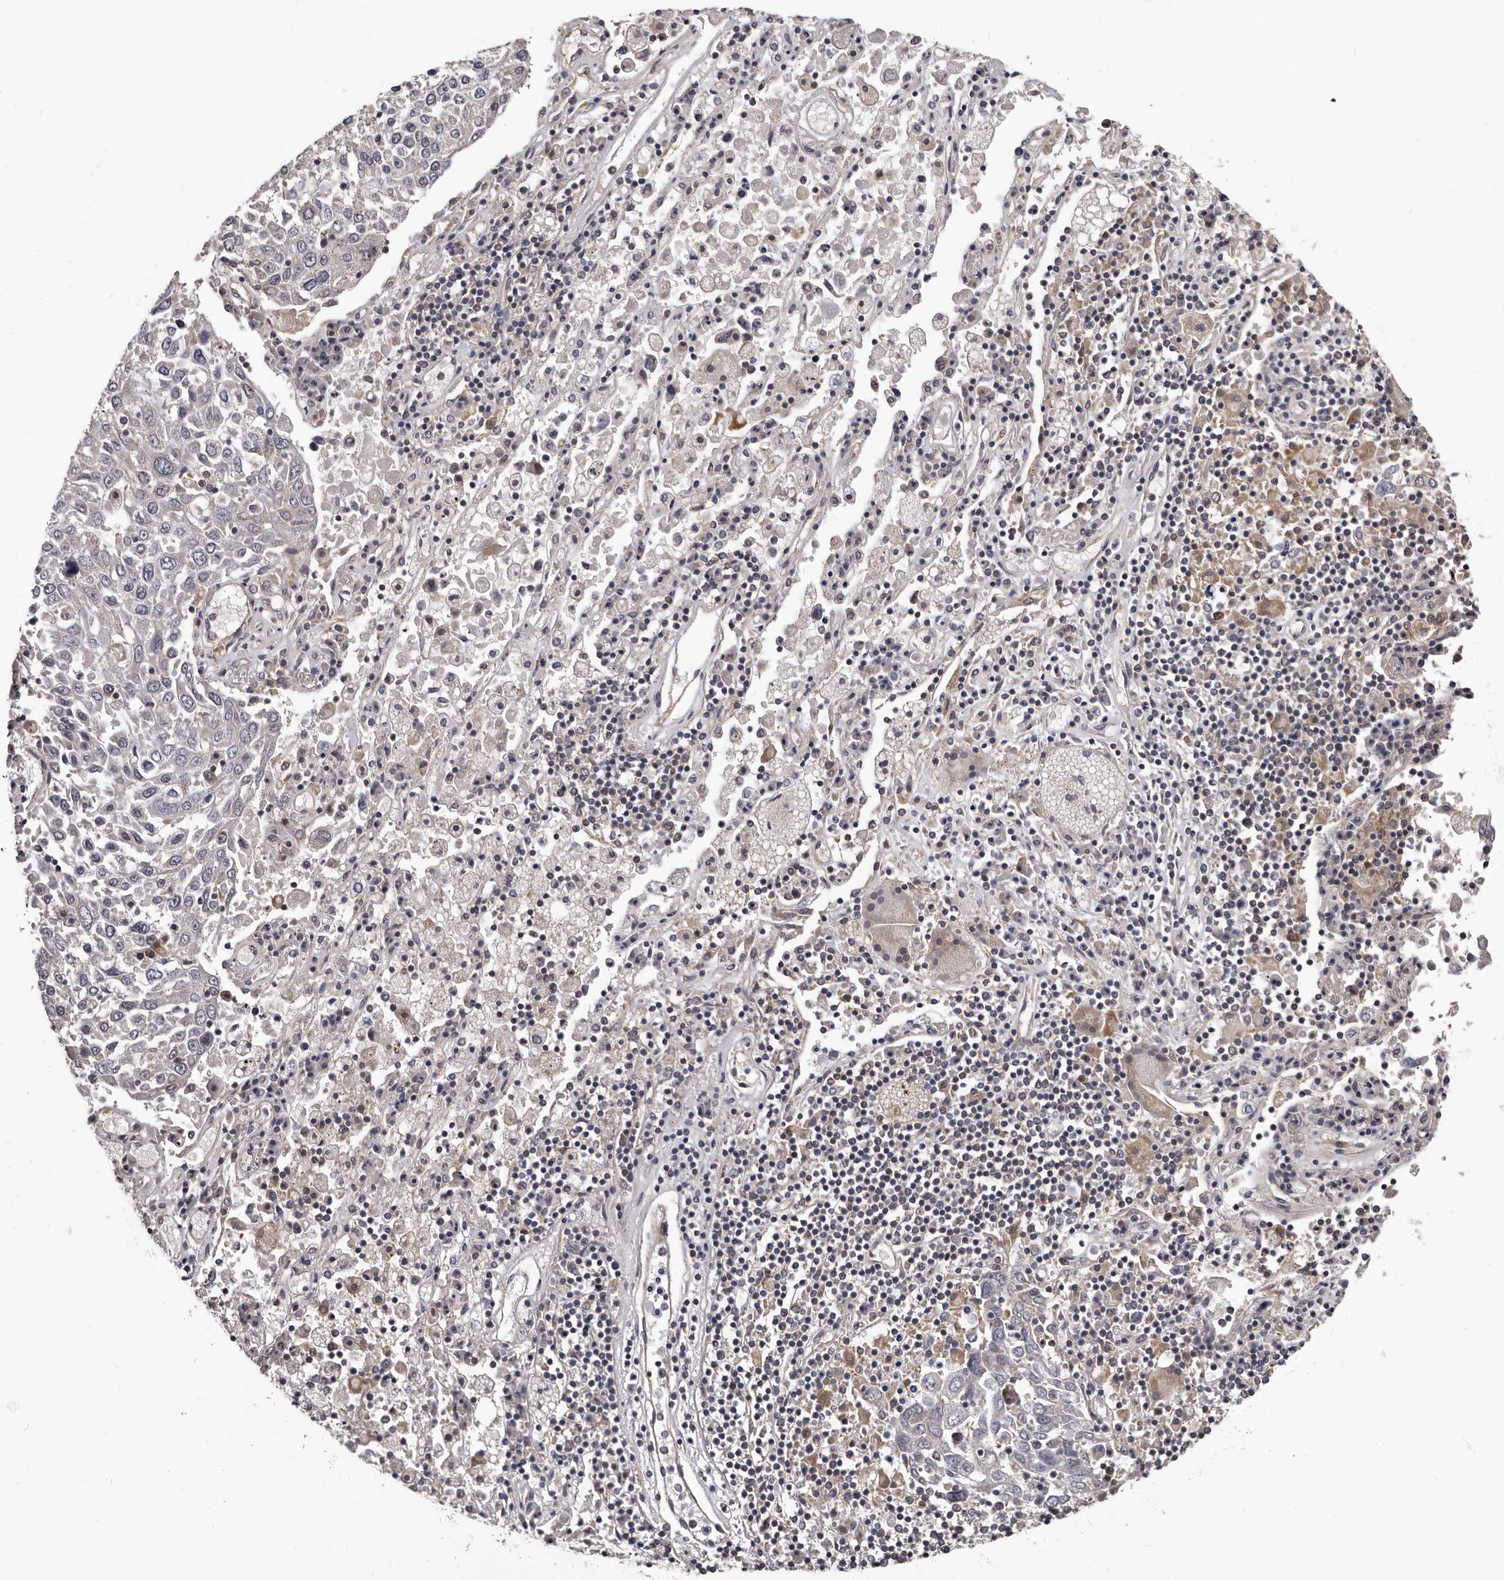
{"staining": {"intensity": "negative", "quantity": "none", "location": "none"}, "tissue": "lung cancer", "cell_type": "Tumor cells", "image_type": "cancer", "snomed": [{"axis": "morphology", "description": "Squamous cell carcinoma, NOS"}, {"axis": "topography", "description": "Lung"}], "caption": "Tumor cells show no significant protein positivity in lung squamous cell carcinoma.", "gene": "VPS37A", "patient": {"sex": "male", "age": 65}}